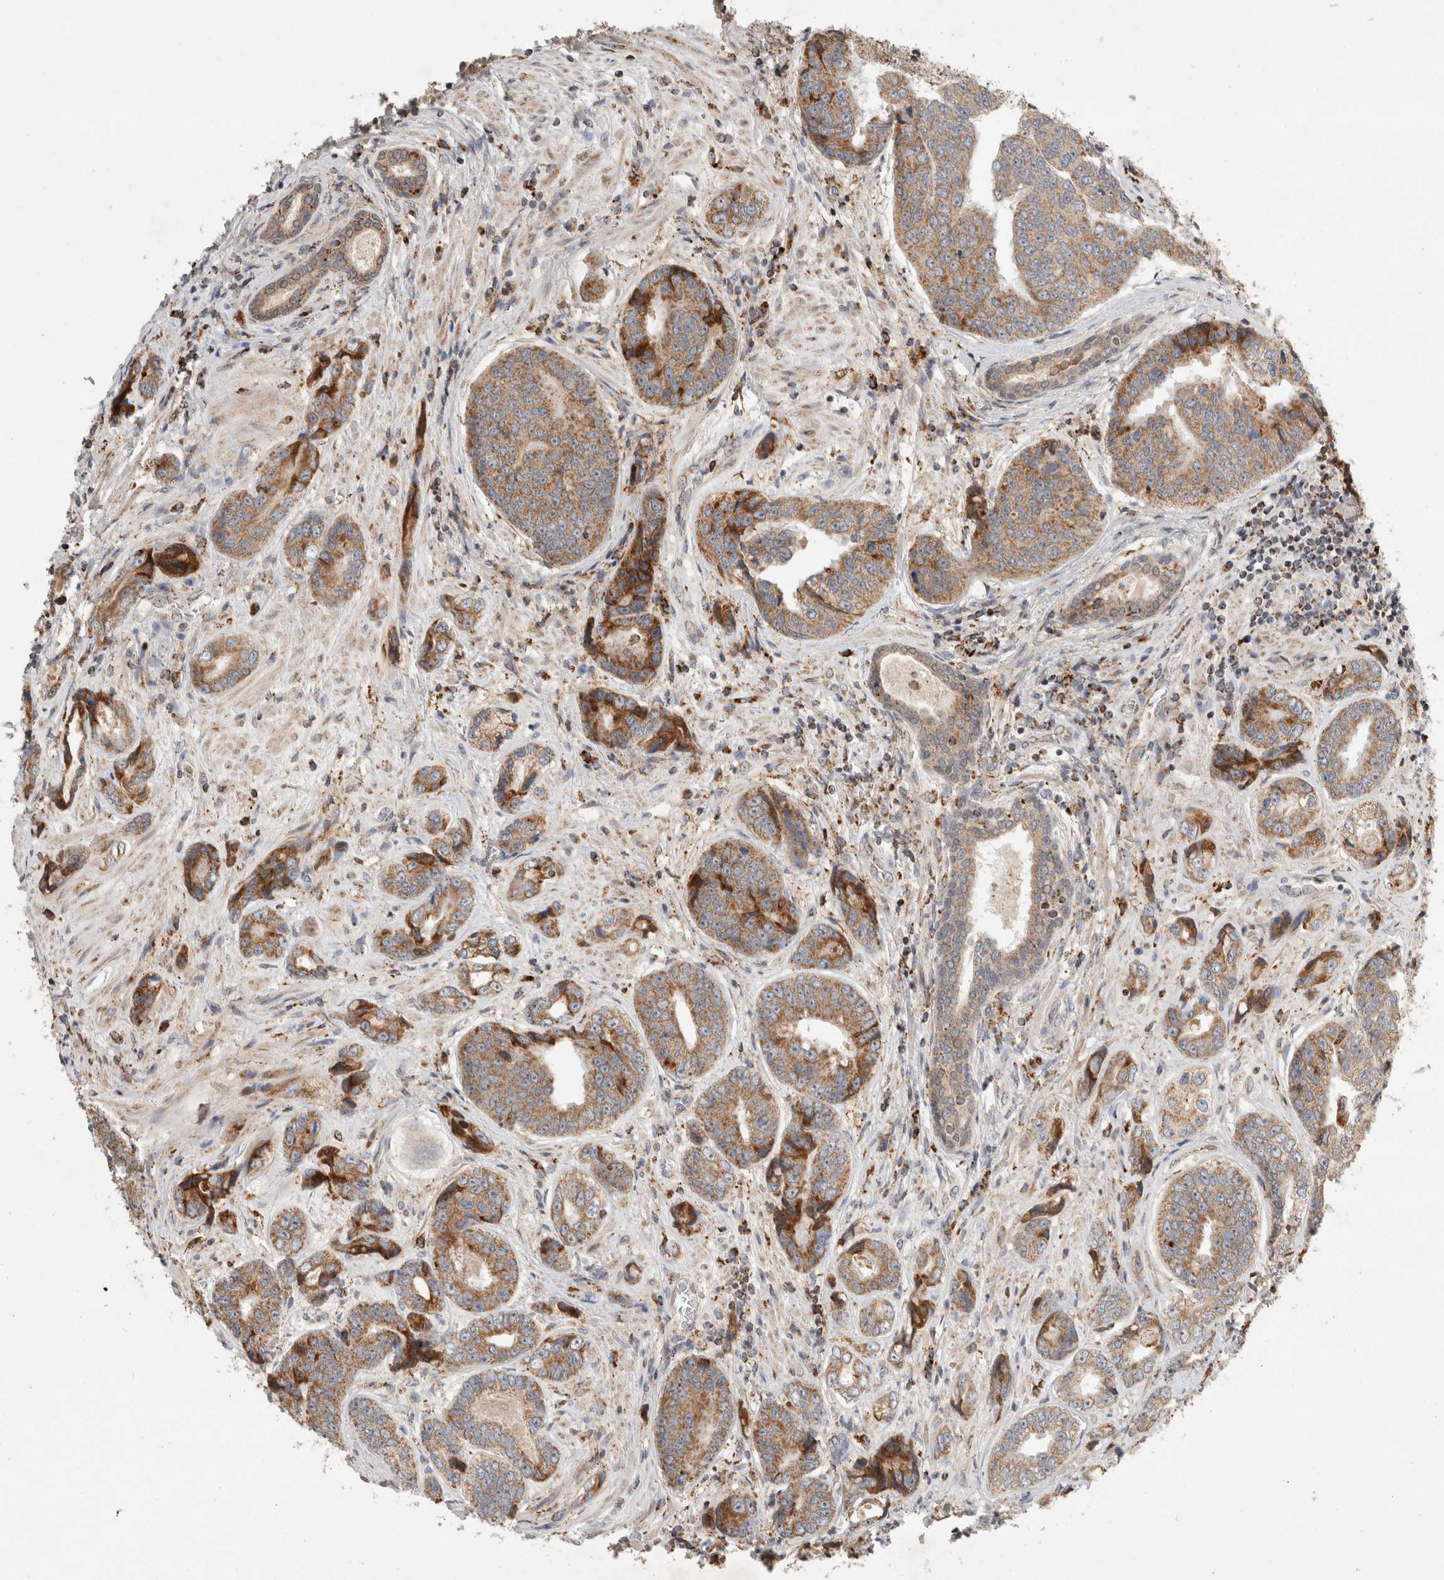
{"staining": {"intensity": "moderate", "quantity": ">75%", "location": "cytoplasmic/membranous"}, "tissue": "prostate cancer", "cell_type": "Tumor cells", "image_type": "cancer", "snomed": [{"axis": "morphology", "description": "Adenocarcinoma, High grade"}, {"axis": "topography", "description": "Prostate"}], "caption": "Immunohistochemical staining of prostate high-grade adenocarcinoma shows moderate cytoplasmic/membranous protein staining in about >75% of tumor cells.", "gene": "HROB", "patient": {"sex": "male", "age": 61}}